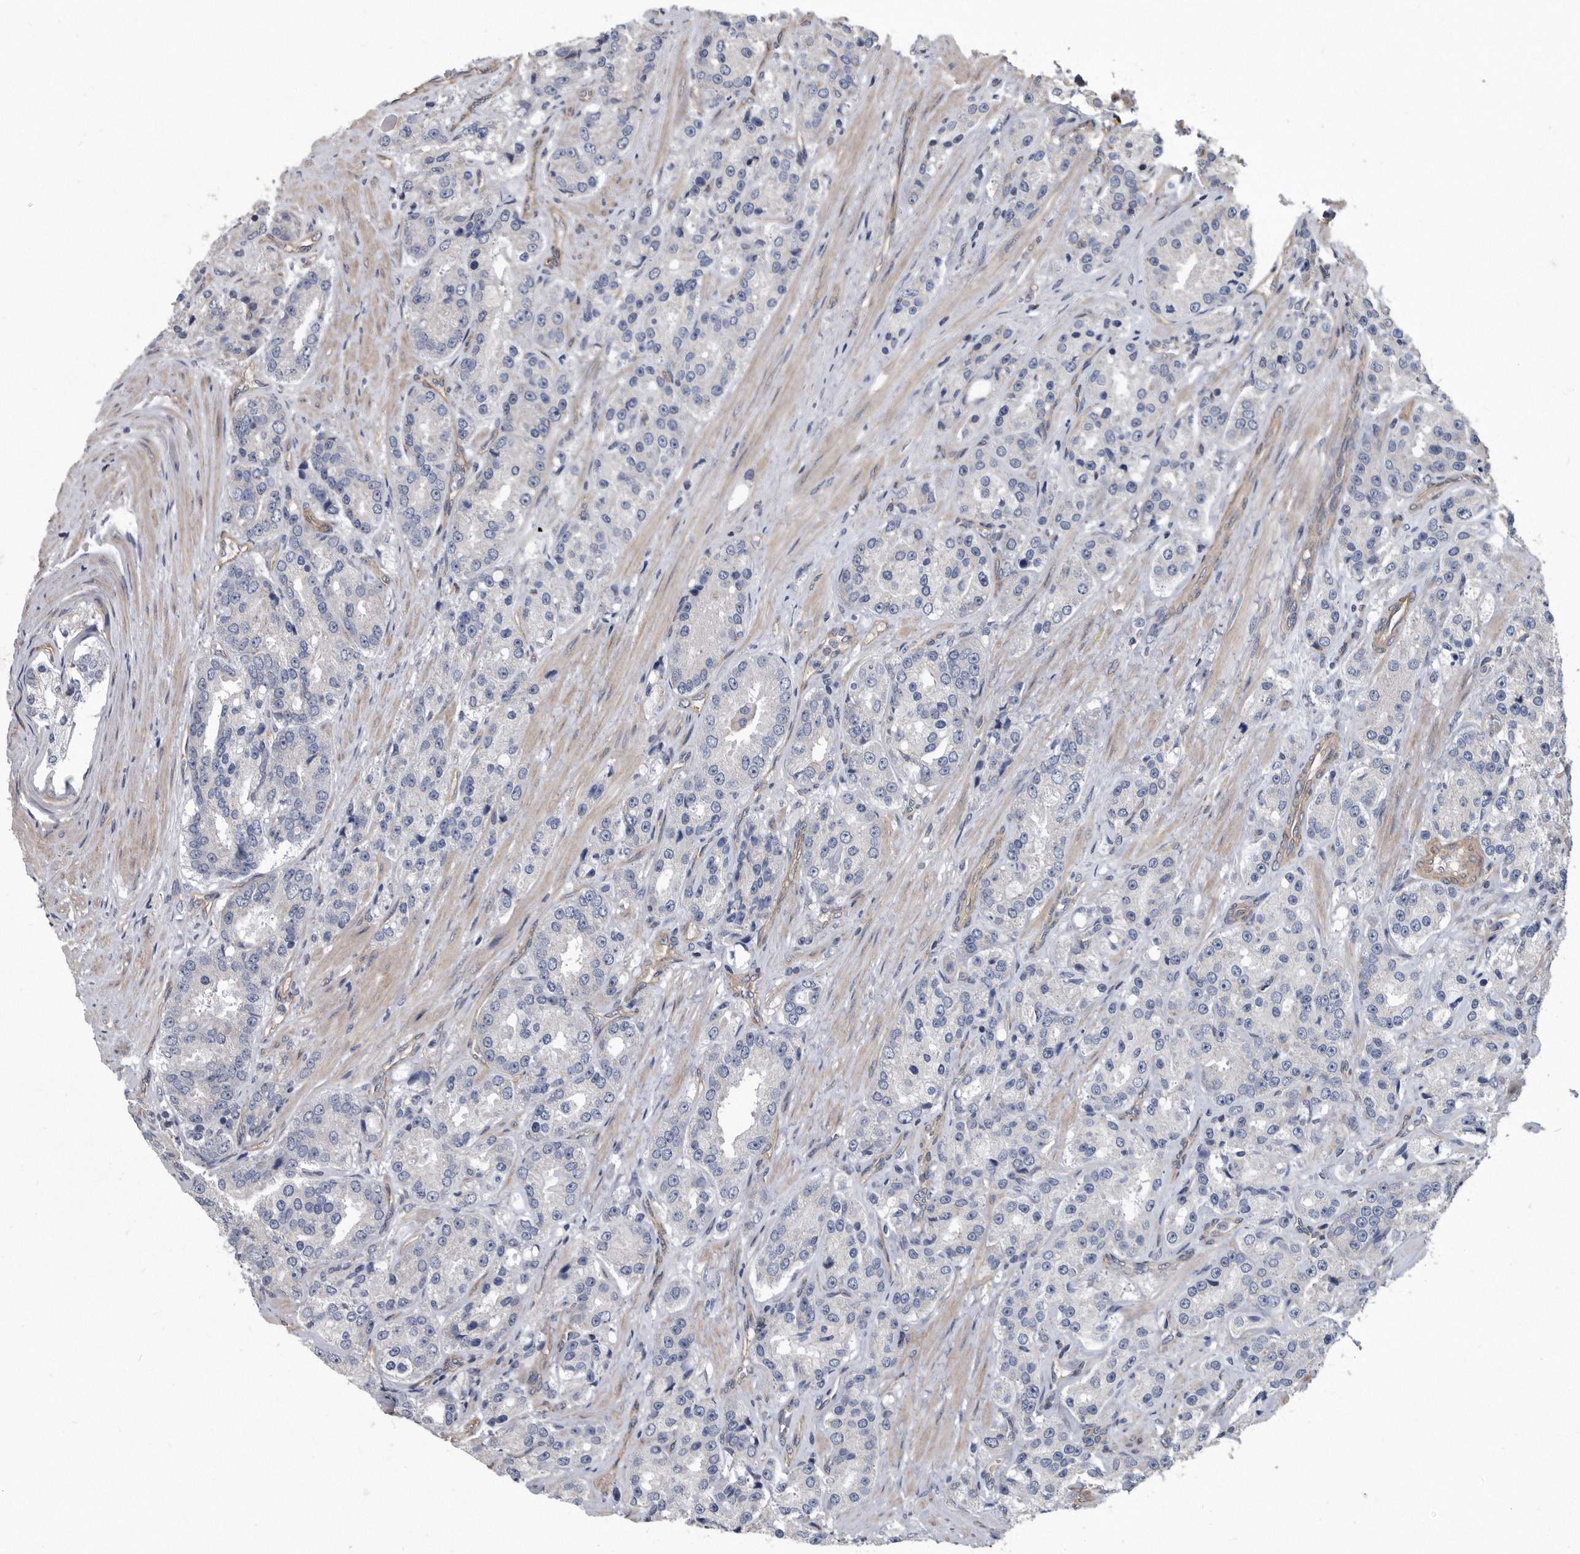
{"staining": {"intensity": "negative", "quantity": "none", "location": "none"}, "tissue": "prostate cancer", "cell_type": "Tumor cells", "image_type": "cancer", "snomed": [{"axis": "morphology", "description": "Adenocarcinoma, High grade"}, {"axis": "topography", "description": "Prostate"}], "caption": "Immunohistochemistry of human high-grade adenocarcinoma (prostate) shows no staining in tumor cells.", "gene": "ARMCX1", "patient": {"sex": "male", "age": 60}}